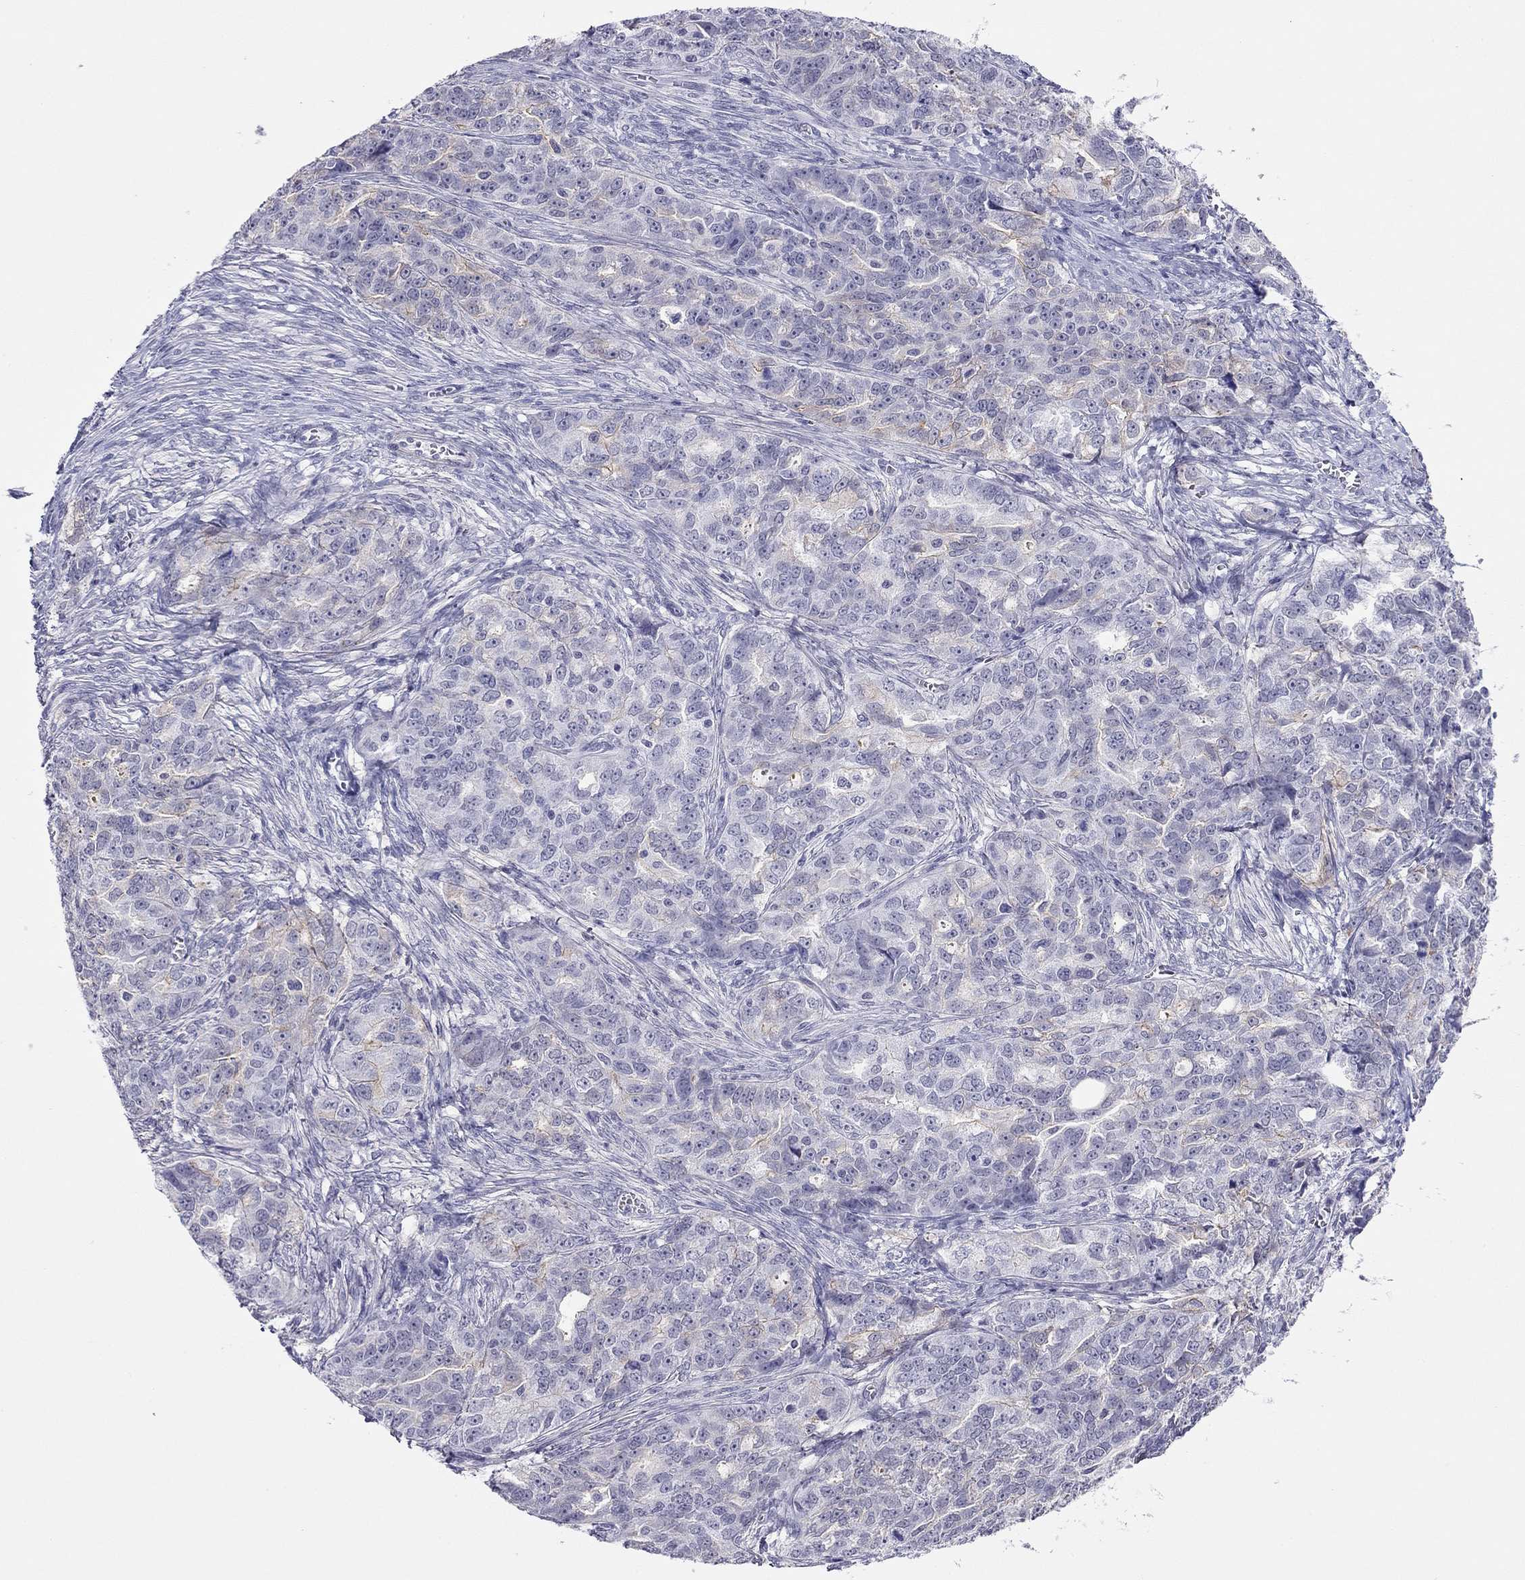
{"staining": {"intensity": "weak", "quantity": "<25%", "location": "cytoplasmic/membranous"}, "tissue": "ovarian cancer", "cell_type": "Tumor cells", "image_type": "cancer", "snomed": [{"axis": "morphology", "description": "Cystadenocarcinoma, serous, NOS"}, {"axis": "topography", "description": "Ovary"}], "caption": "Immunohistochemical staining of human ovarian cancer demonstrates no significant positivity in tumor cells. The staining was performed using DAB to visualize the protein expression in brown, while the nuclei were stained in blue with hematoxylin (Magnification: 20x).", "gene": "MYMX", "patient": {"sex": "female", "age": 51}}